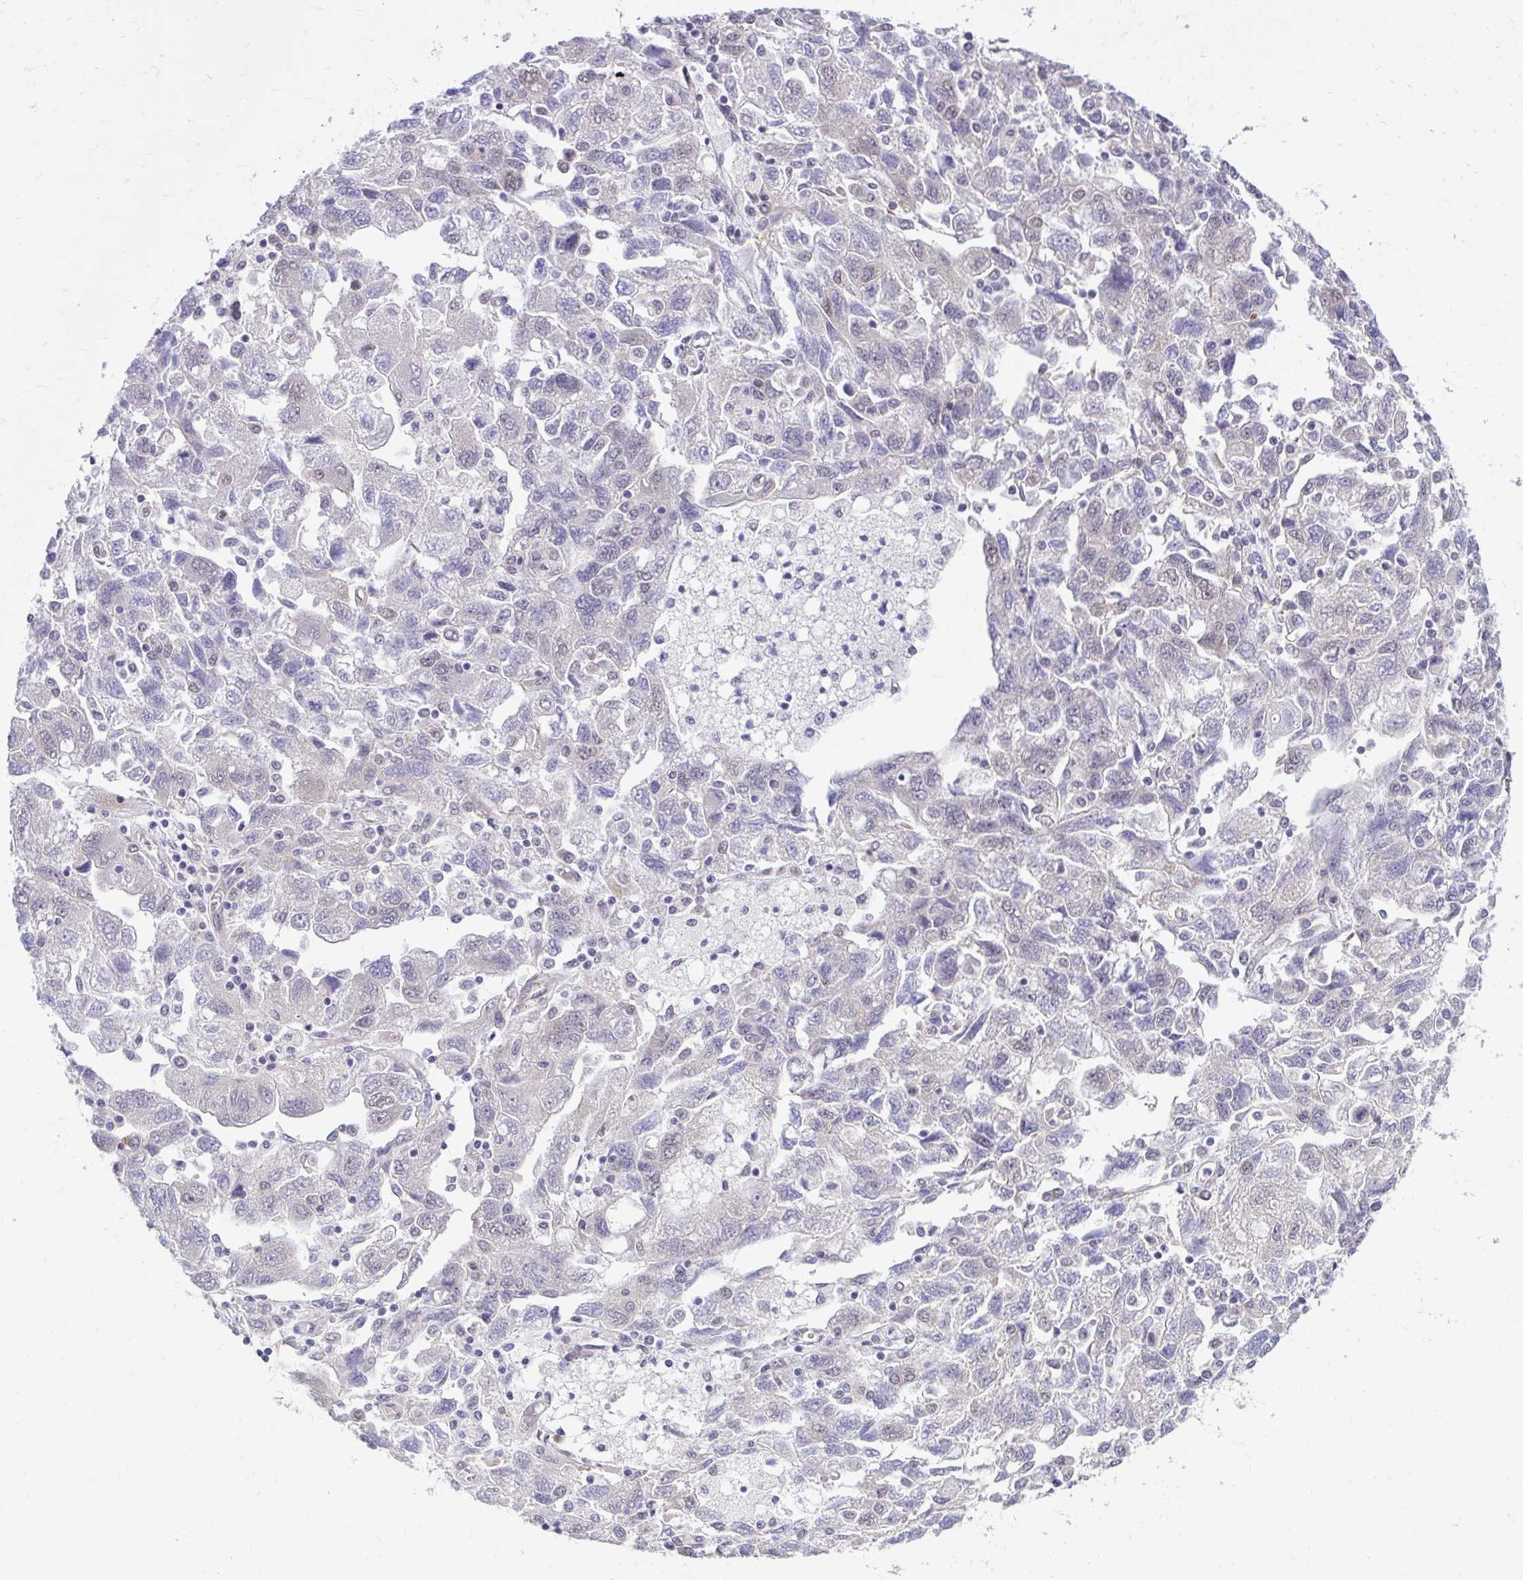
{"staining": {"intensity": "negative", "quantity": "none", "location": "none"}, "tissue": "ovarian cancer", "cell_type": "Tumor cells", "image_type": "cancer", "snomed": [{"axis": "morphology", "description": "Carcinoma, NOS"}, {"axis": "morphology", "description": "Cystadenocarcinoma, serous, NOS"}, {"axis": "topography", "description": "Ovary"}], "caption": "A high-resolution micrograph shows immunohistochemistry staining of carcinoma (ovarian), which demonstrates no significant positivity in tumor cells.", "gene": "SELENON", "patient": {"sex": "female", "age": 69}}